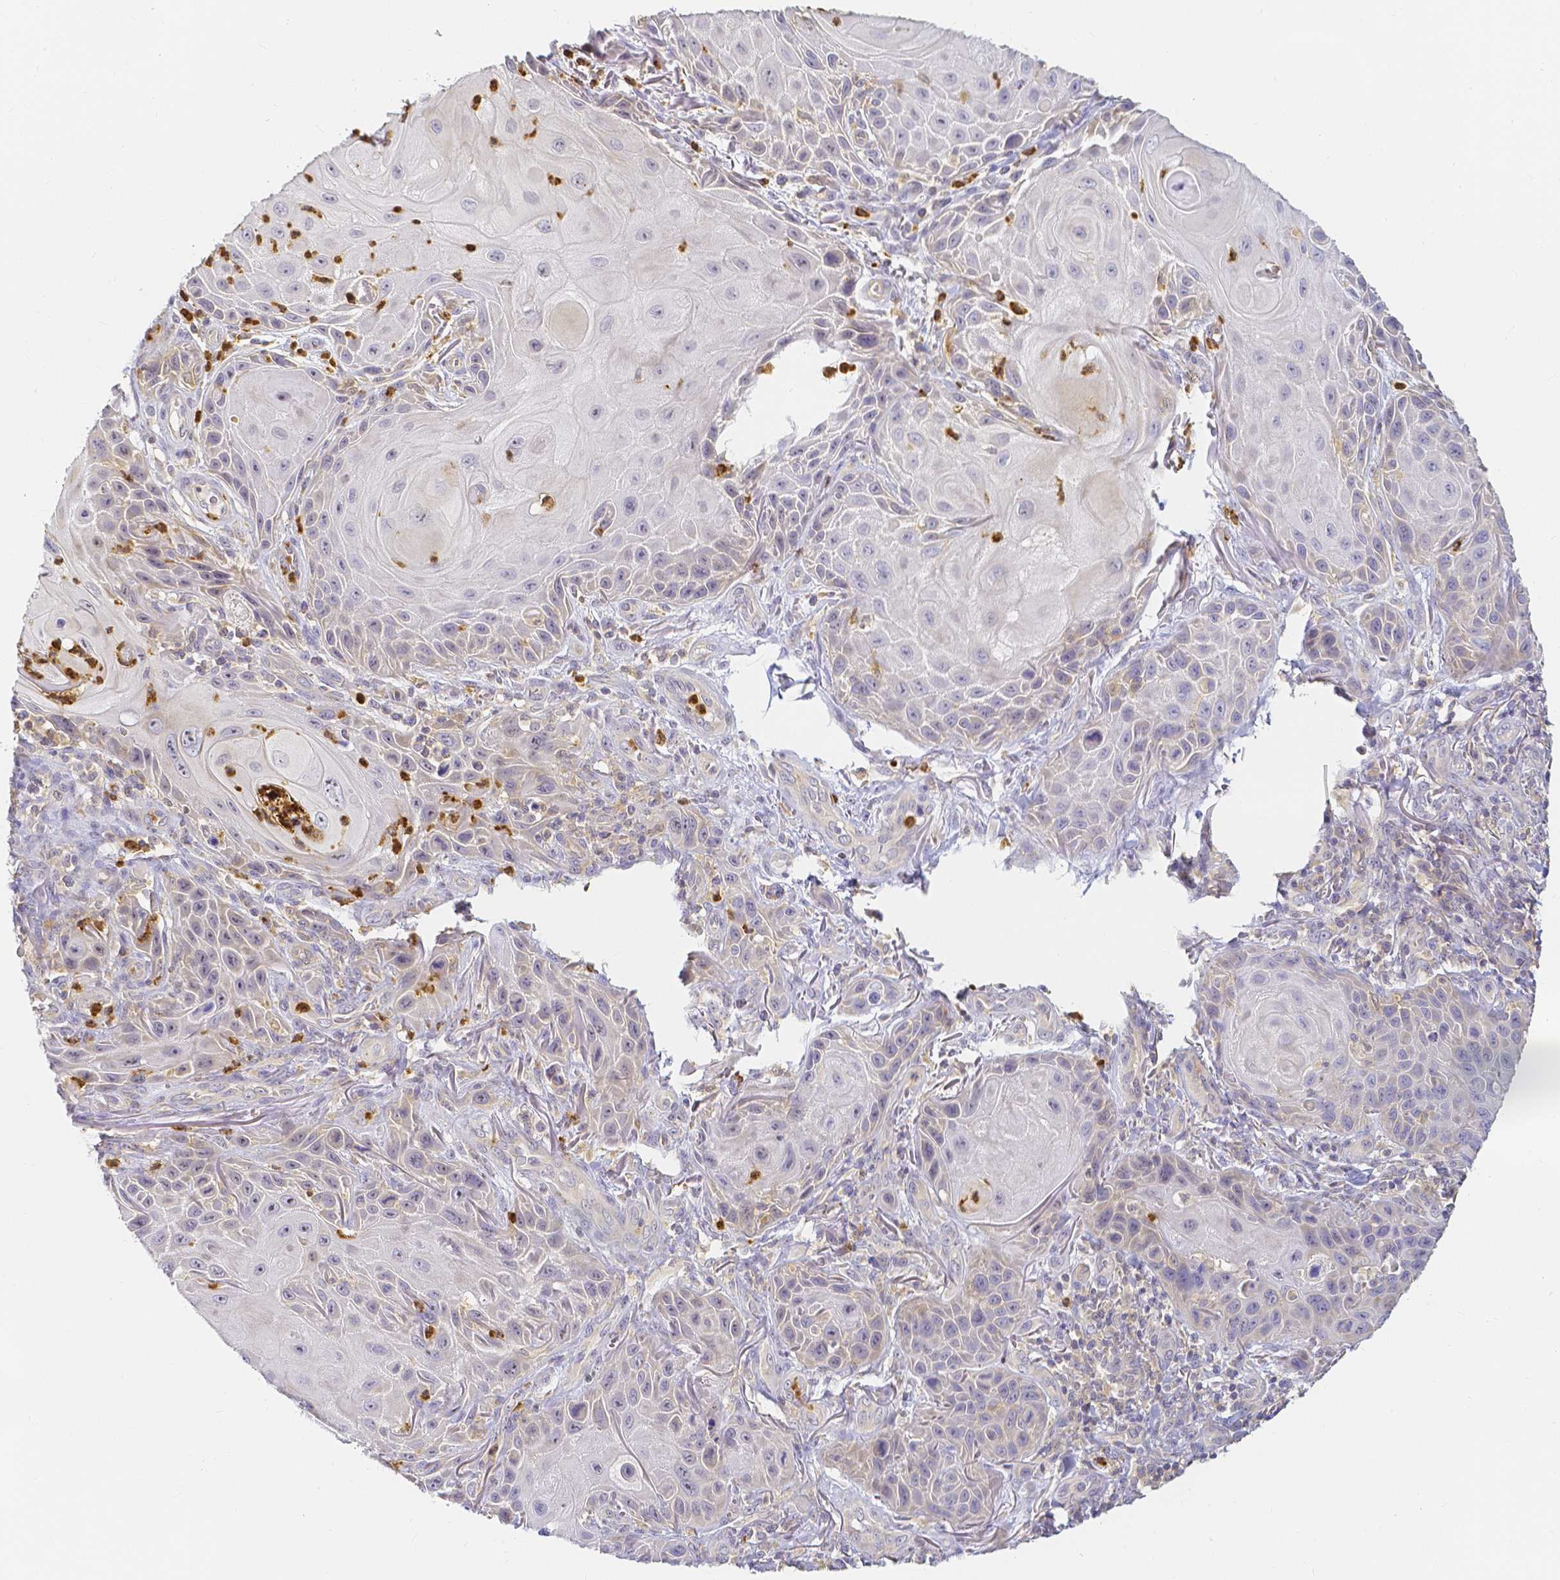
{"staining": {"intensity": "negative", "quantity": "none", "location": "none"}, "tissue": "skin cancer", "cell_type": "Tumor cells", "image_type": "cancer", "snomed": [{"axis": "morphology", "description": "Squamous cell carcinoma, NOS"}, {"axis": "topography", "description": "Skin"}], "caption": "Tumor cells are negative for brown protein staining in skin cancer (squamous cell carcinoma). (IHC, brightfield microscopy, high magnification).", "gene": "KCNH1", "patient": {"sex": "female", "age": 94}}